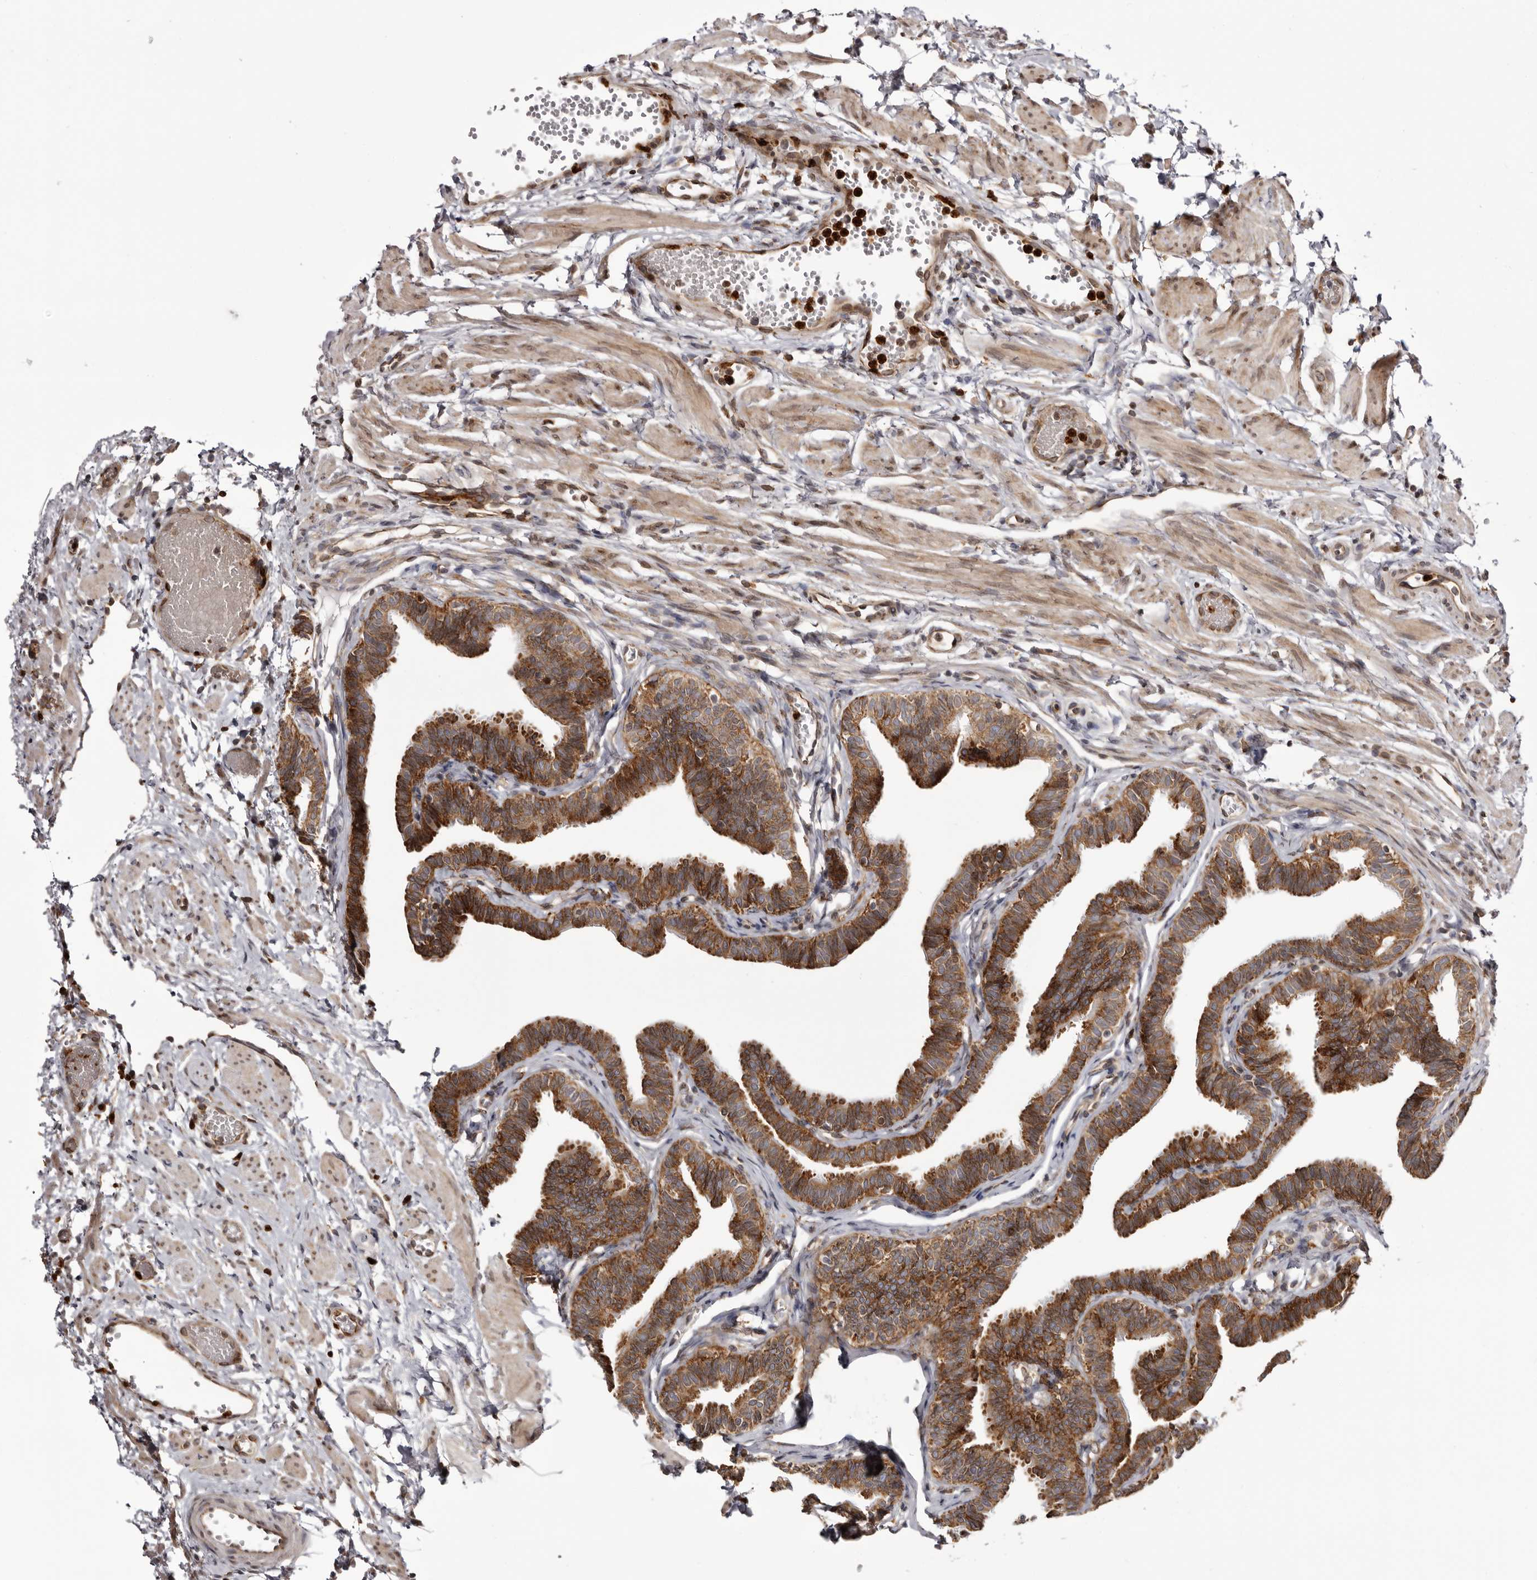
{"staining": {"intensity": "strong", "quantity": ">75%", "location": "cytoplasmic/membranous"}, "tissue": "fallopian tube", "cell_type": "Glandular cells", "image_type": "normal", "snomed": [{"axis": "morphology", "description": "Normal tissue, NOS"}, {"axis": "topography", "description": "Fallopian tube"}, {"axis": "topography", "description": "Ovary"}], "caption": "Unremarkable fallopian tube reveals strong cytoplasmic/membranous positivity in approximately >75% of glandular cells, visualized by immunohistochemistry.", "gene": "C4orf3", "patient": {"sex": "female", "age": 23}}